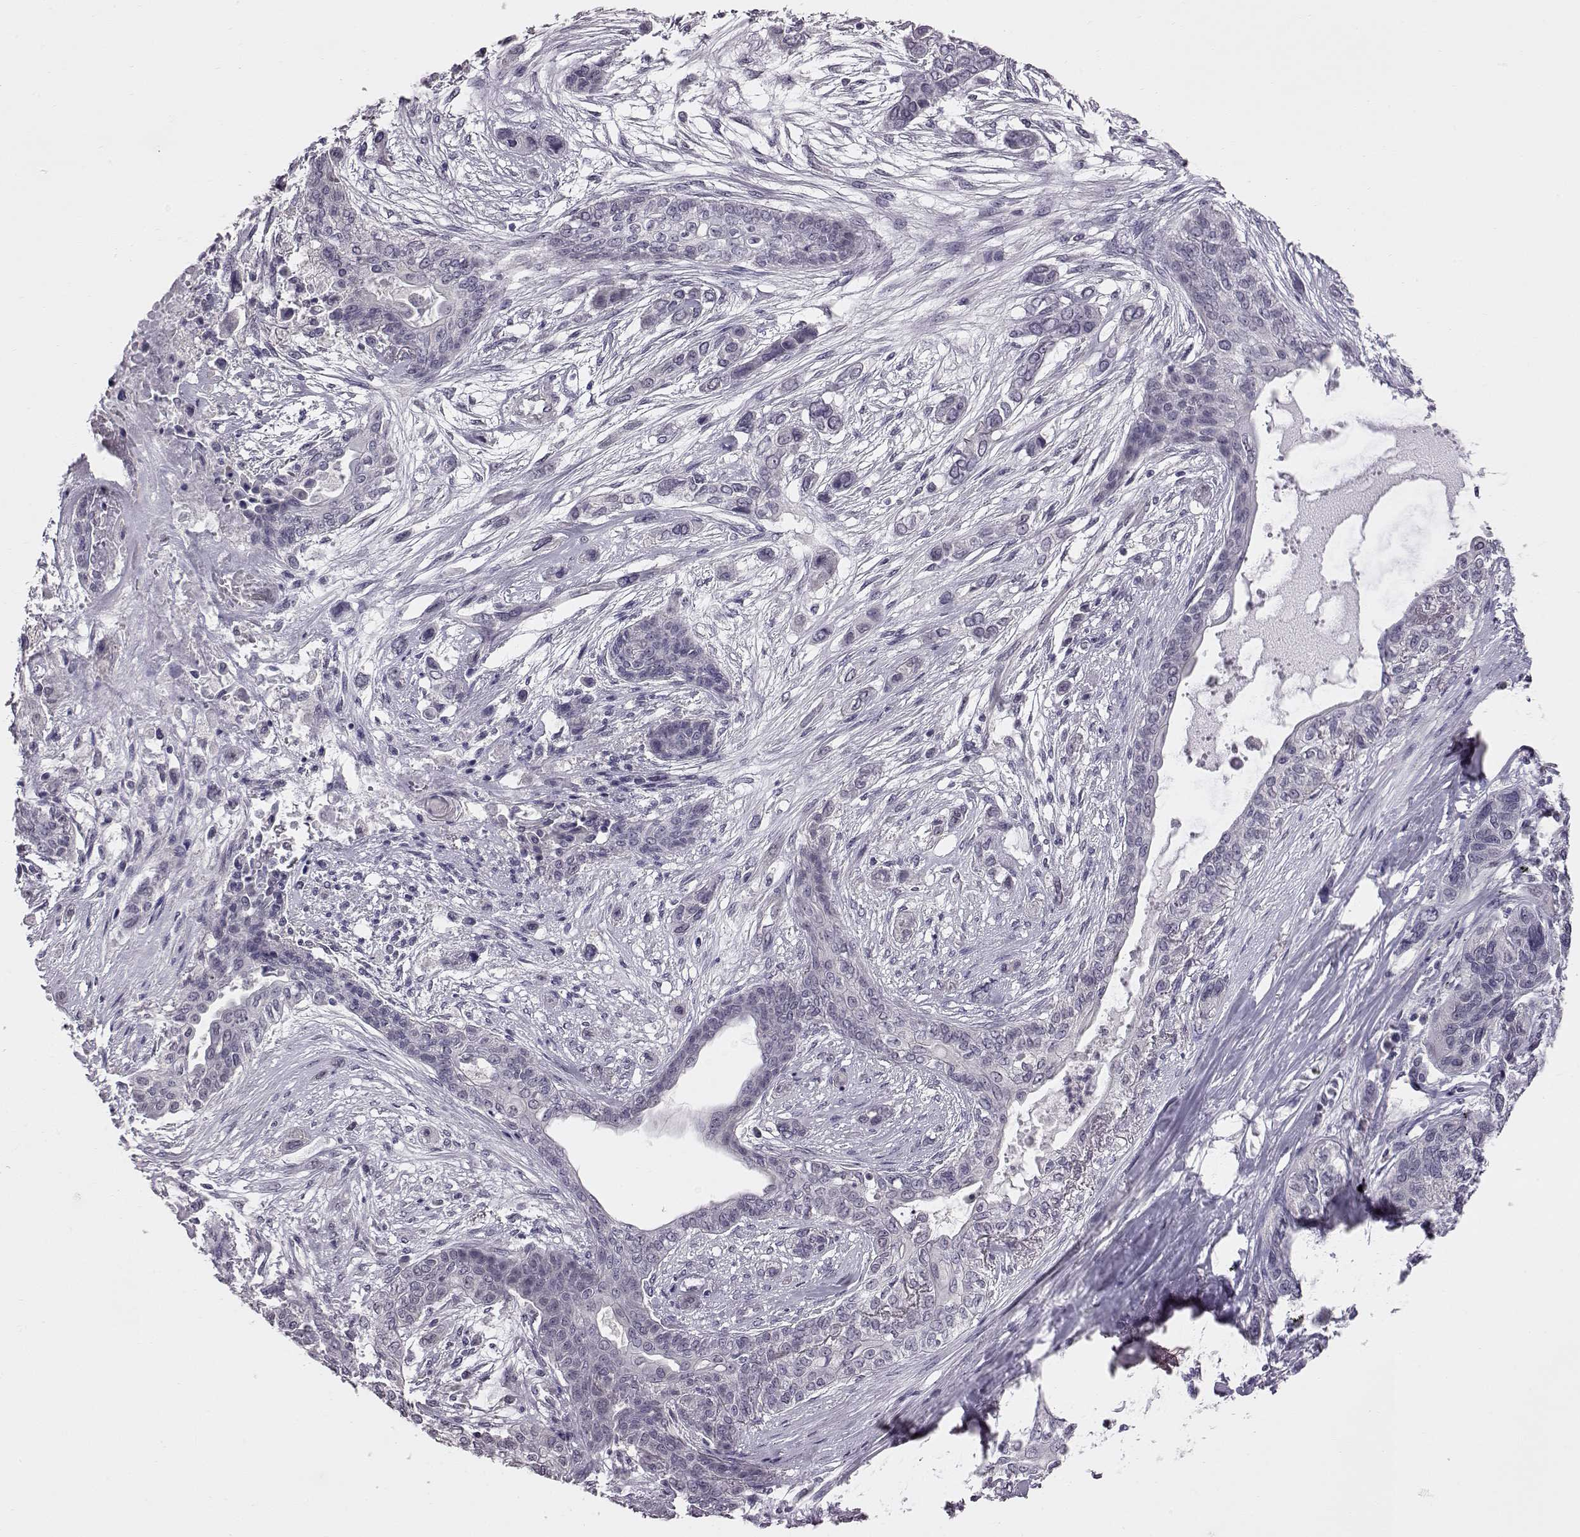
{"staining": {"intensity": "negative", "quantity": "none", "location": "none"}, "tissue": "lung cancer", "cell_type": "Tumor cells", "image_type": "cancer", "snomed": [{"axis": "morphology", "description": "Squamous cell carcinoma, NOS"}, {"axis": "topography", "description": "Lung"}], "caption": "High magnification brightfield microscopy of lung cancer stained with DAB (3,3'-diaminobenzidine) (brown) and counterstained with hematoxylin (blue): tumor cells show no significant expression. (IHC, brightfield microscopy, high magnification).", "gene": "C10orf62", "patient": {"sex": "female", "age": 70}}